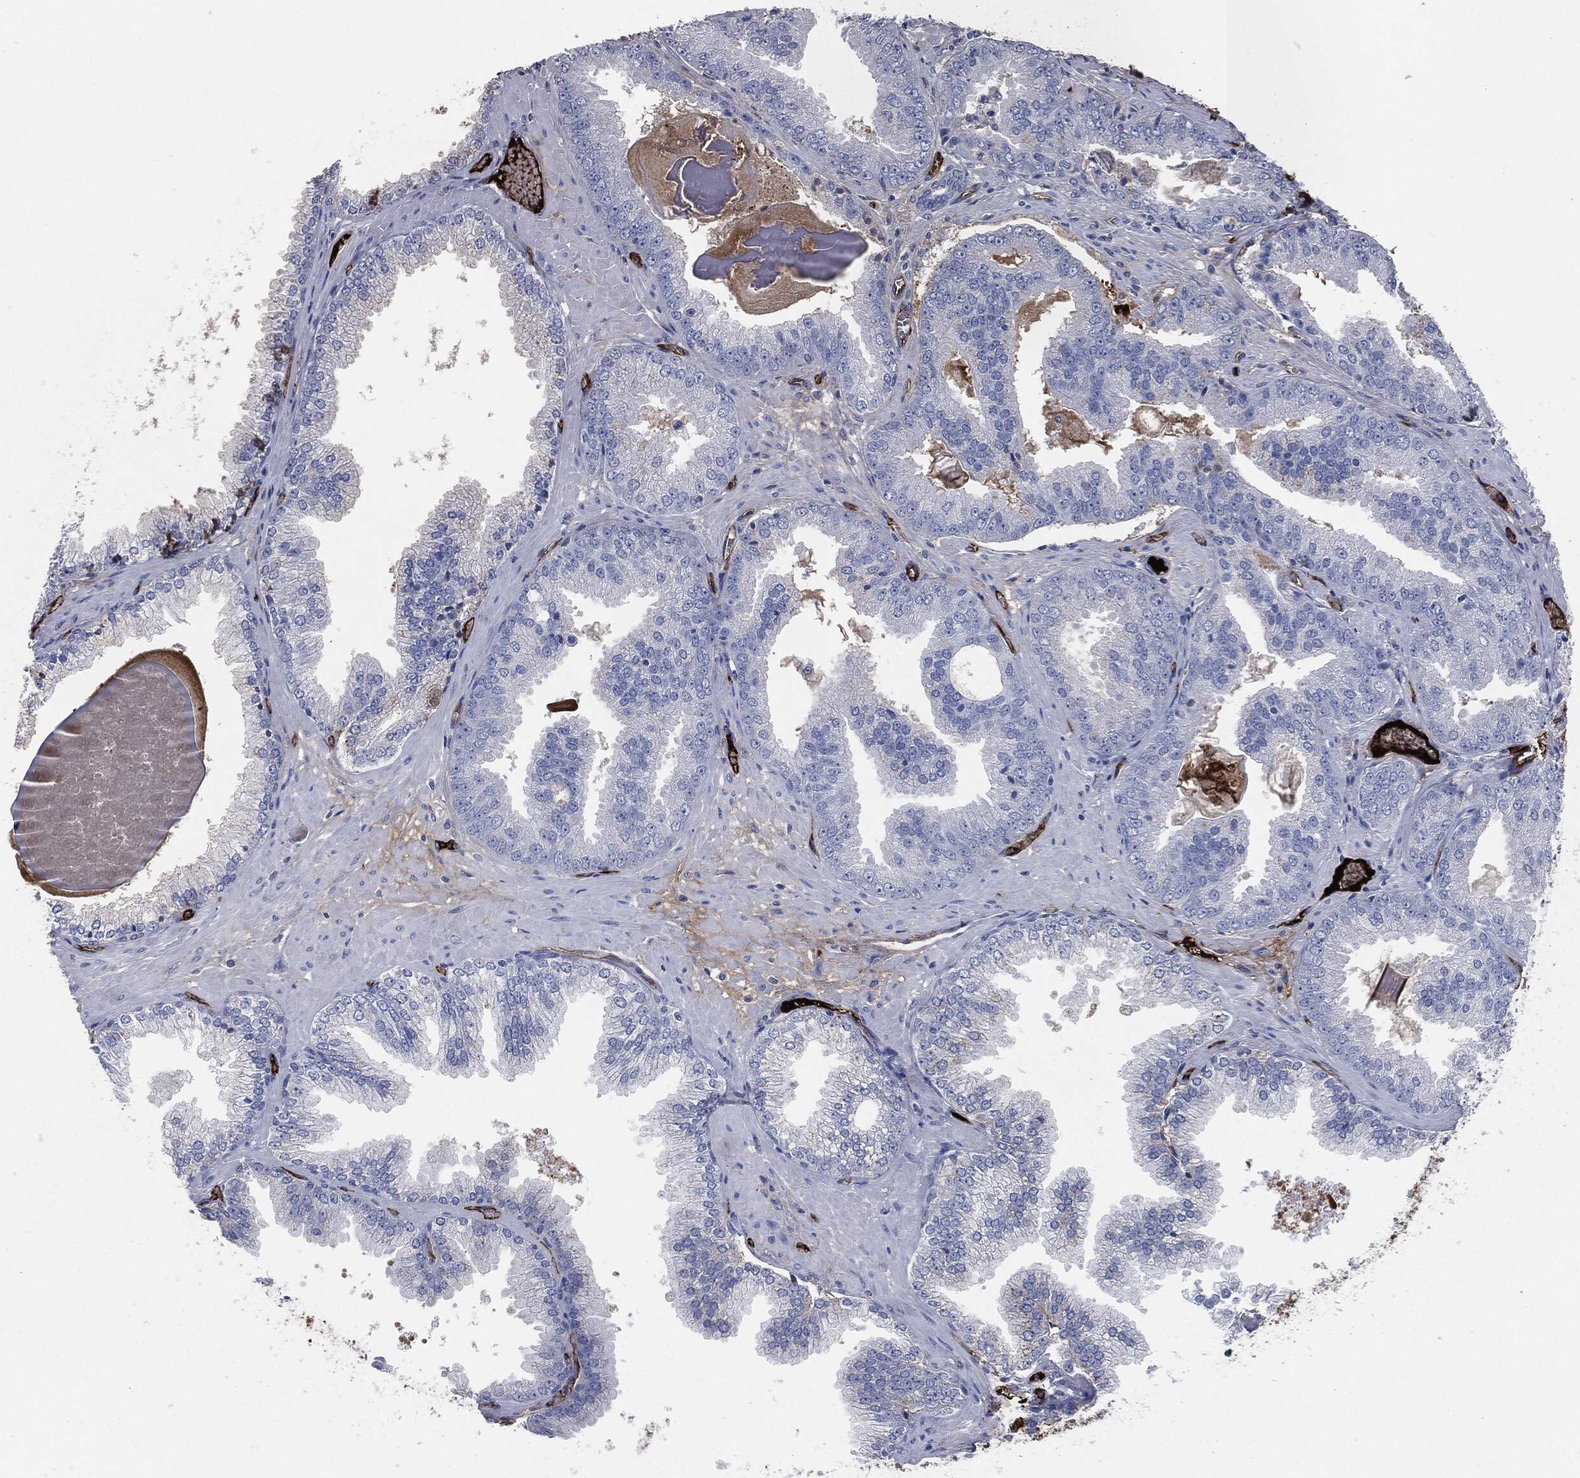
{"staining": {"intensity": "negative", "quantity": "none", "location": "none"}, "tissue": "prostate cancer", "cell_type": "Tumor cells", "image_type": "cancer", "snomed": [{"axis": "morphology", "description": "Adenocarcinoma, Low grade"}, {"axis": "topography", "description": "Prostate"}], "caption": "Image shows no protein positivity in tumor cells of prostate cancer (adenocarcinoma (low-grade)) tissue.", "gene": "APOB", "patient": {"sex": "male", "age": 72}}